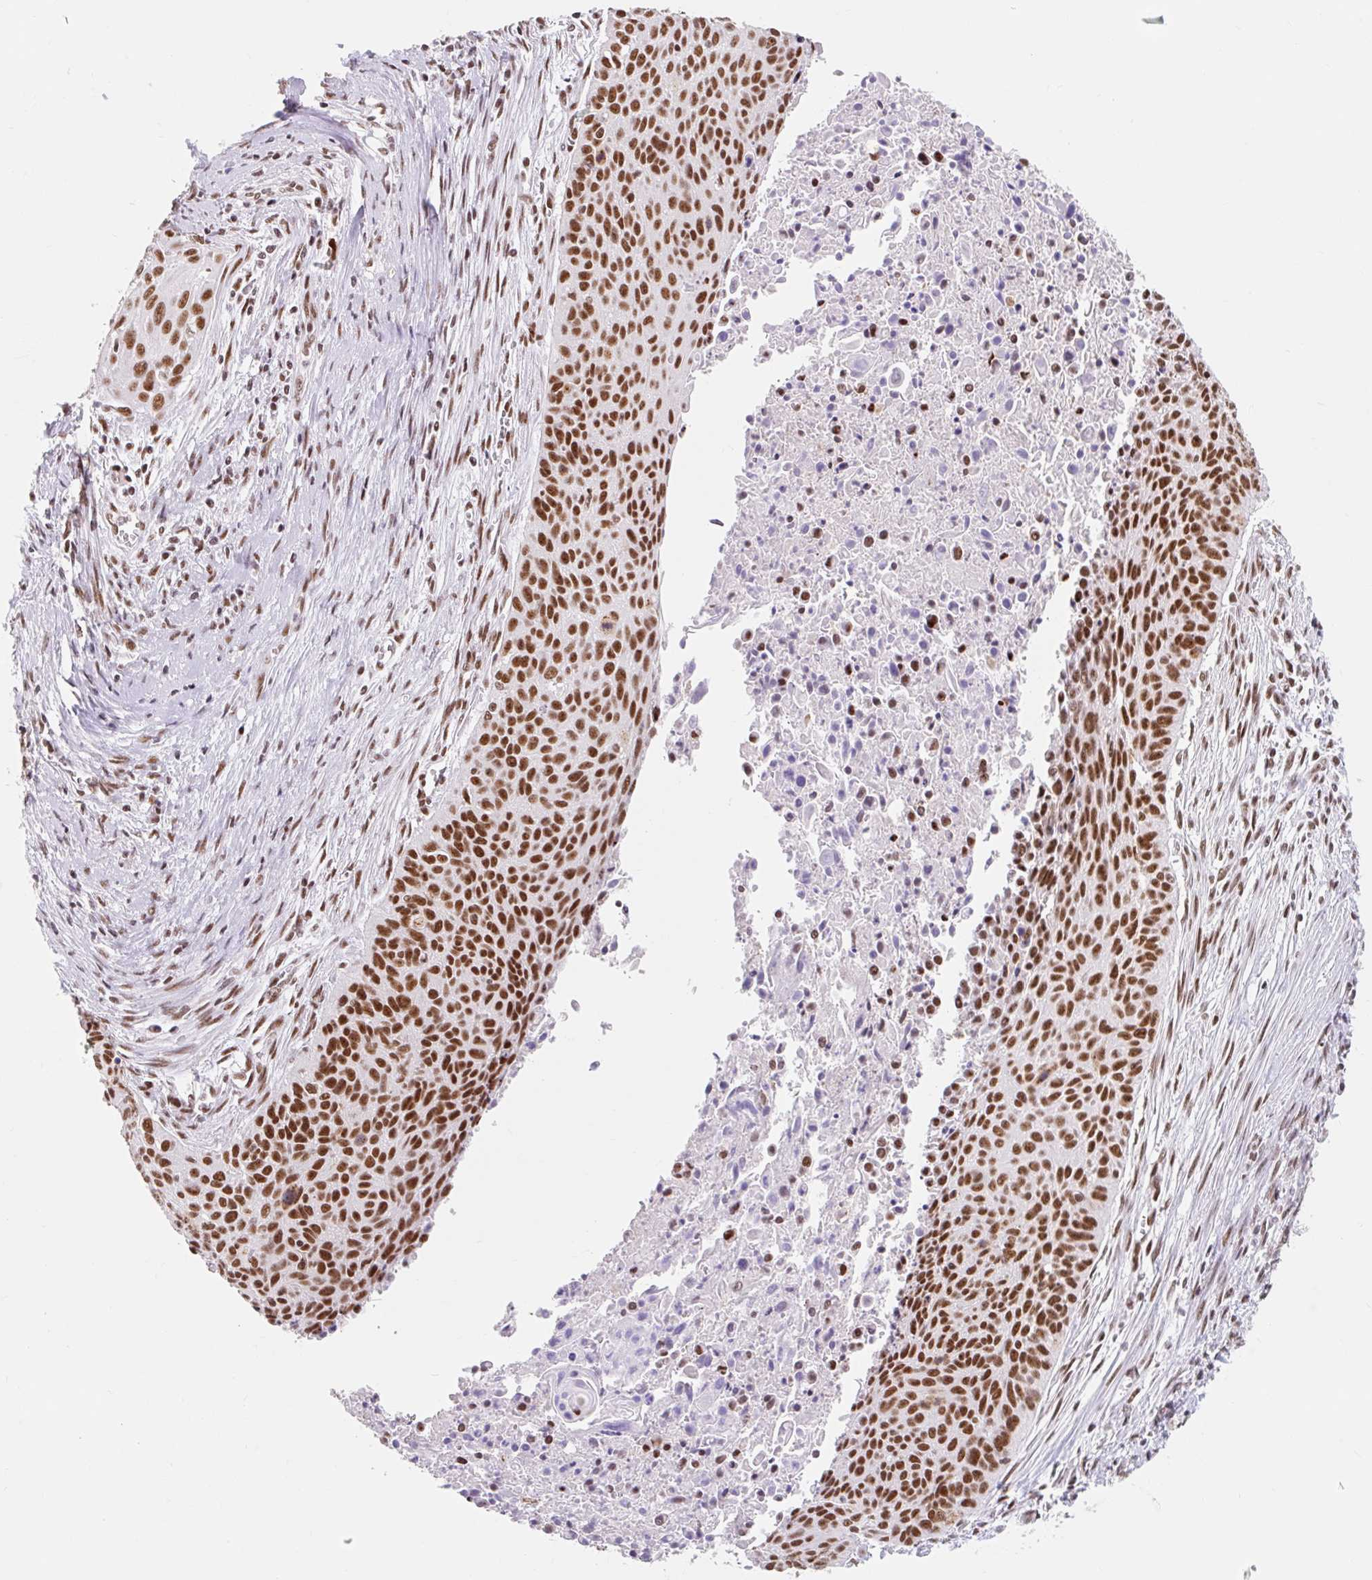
{"staining": {"intensity": "strong", "quantity": ">75%", "location": "nuclear"}, "tissue": "cervical cancer", "cell_type": "Tumor cells", "image_type": "cancer", "snomed": [{"axis": "morphology", "description": "Squamous cell carcinoma, NOS"}, {"axis": "topography", "description": "Cervix"}], "caption": "Tumor cells display high levels of strong nuclear positivity in about >75% of cells in human cervical cancer (squamous cell carcinoma).", "gene": "SRSF10", "patient": {"sex": "female", "age": 55}}